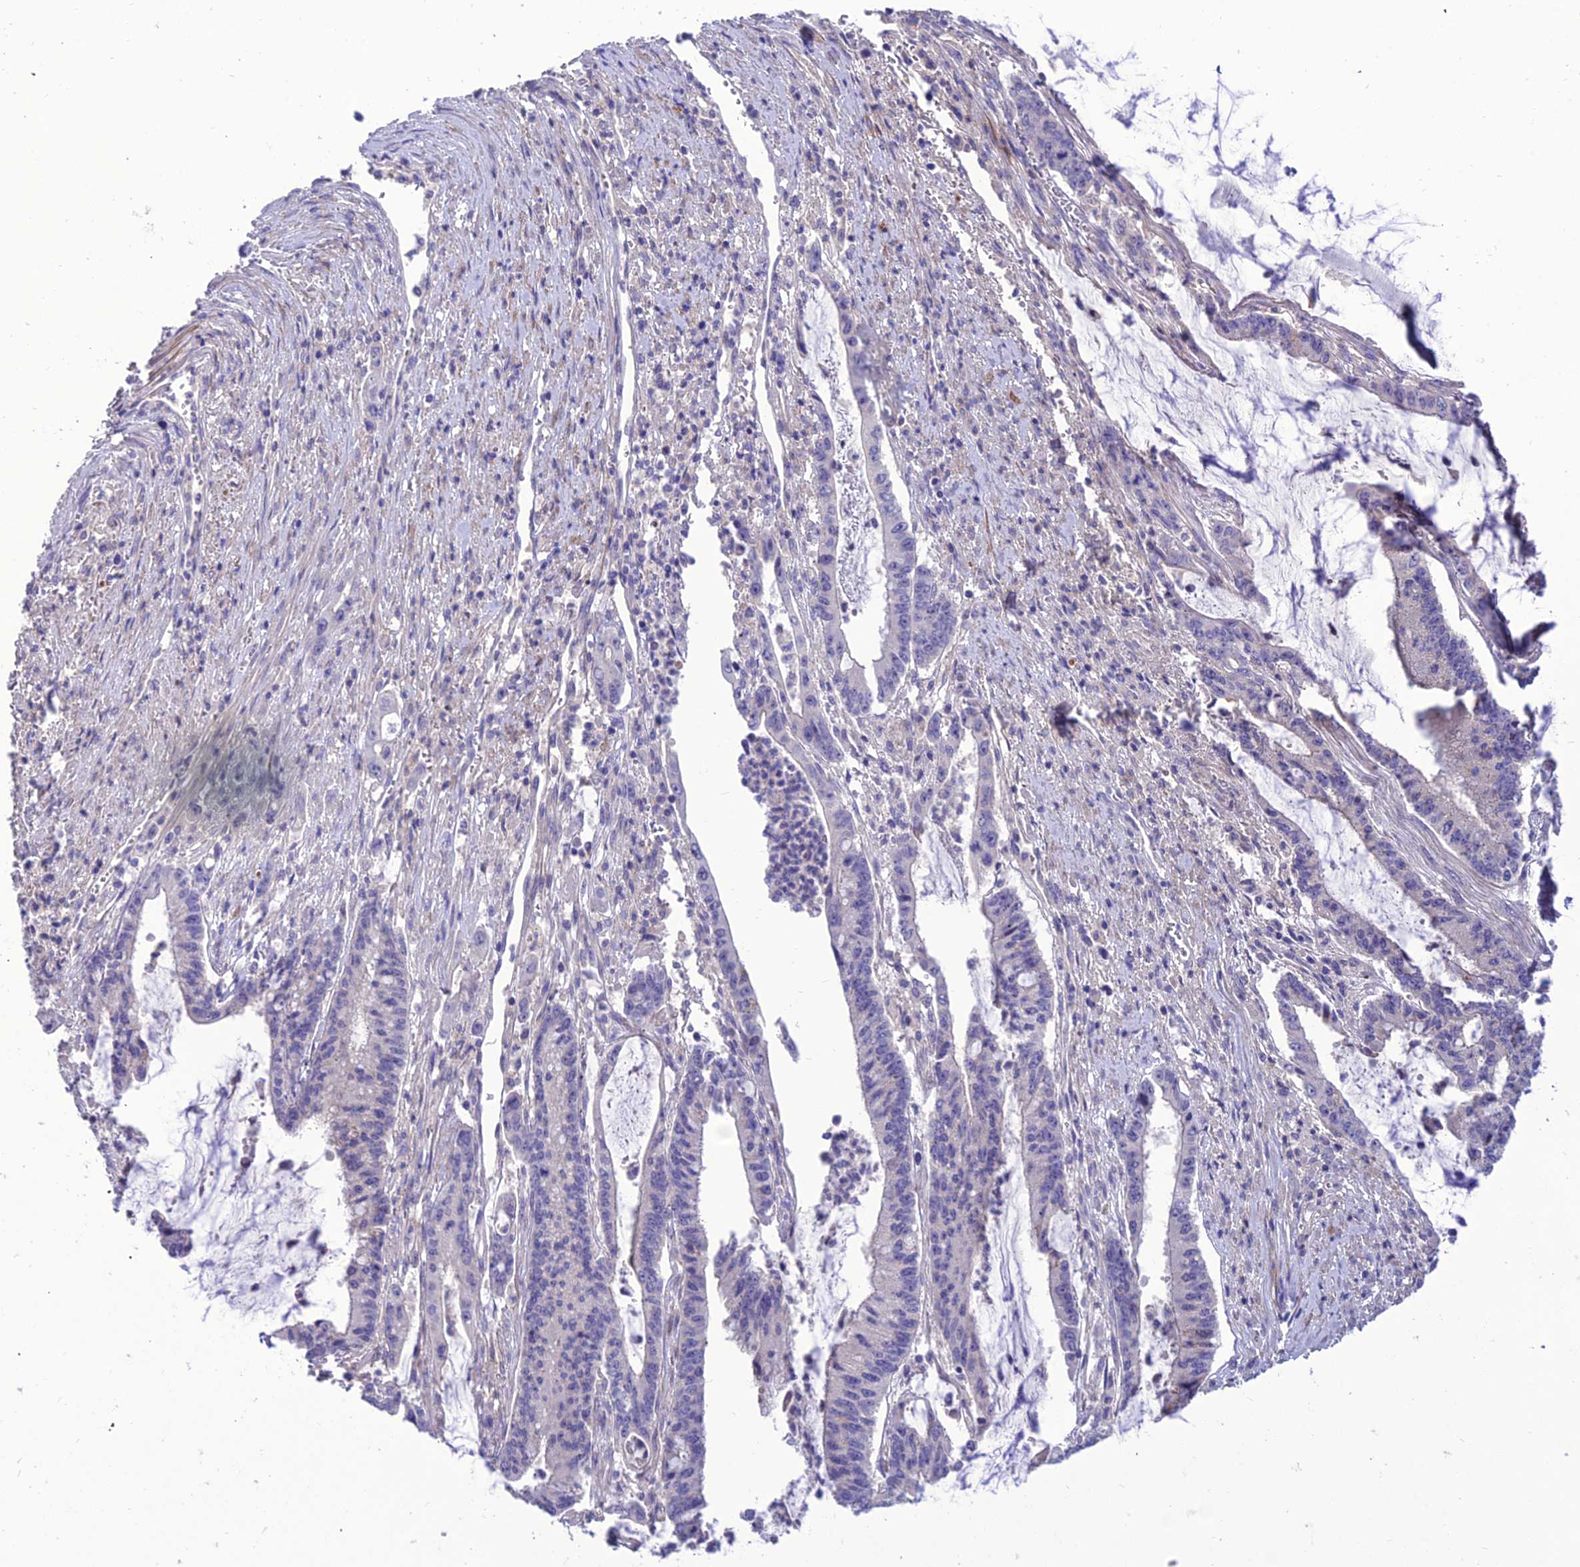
{"staining": {"intensity": "negative", "quantity": "none", "location": "none"}, "tissue": "pancreatic cancer", "cell_type": "Tumor cells", "image_type": "cancer", "snomed": [{"axis": "morphology", "description": "Adenocarcinoma, NOS"}, {"axis": "topography", "description": "Pancreas"}], "caption": "Human pancreatic cancer stained for a protein using immunohistochemistry shows no expression in tumor cells.", "gene": "TEKT3", "patient": {"sex": "female", "age": 50}}